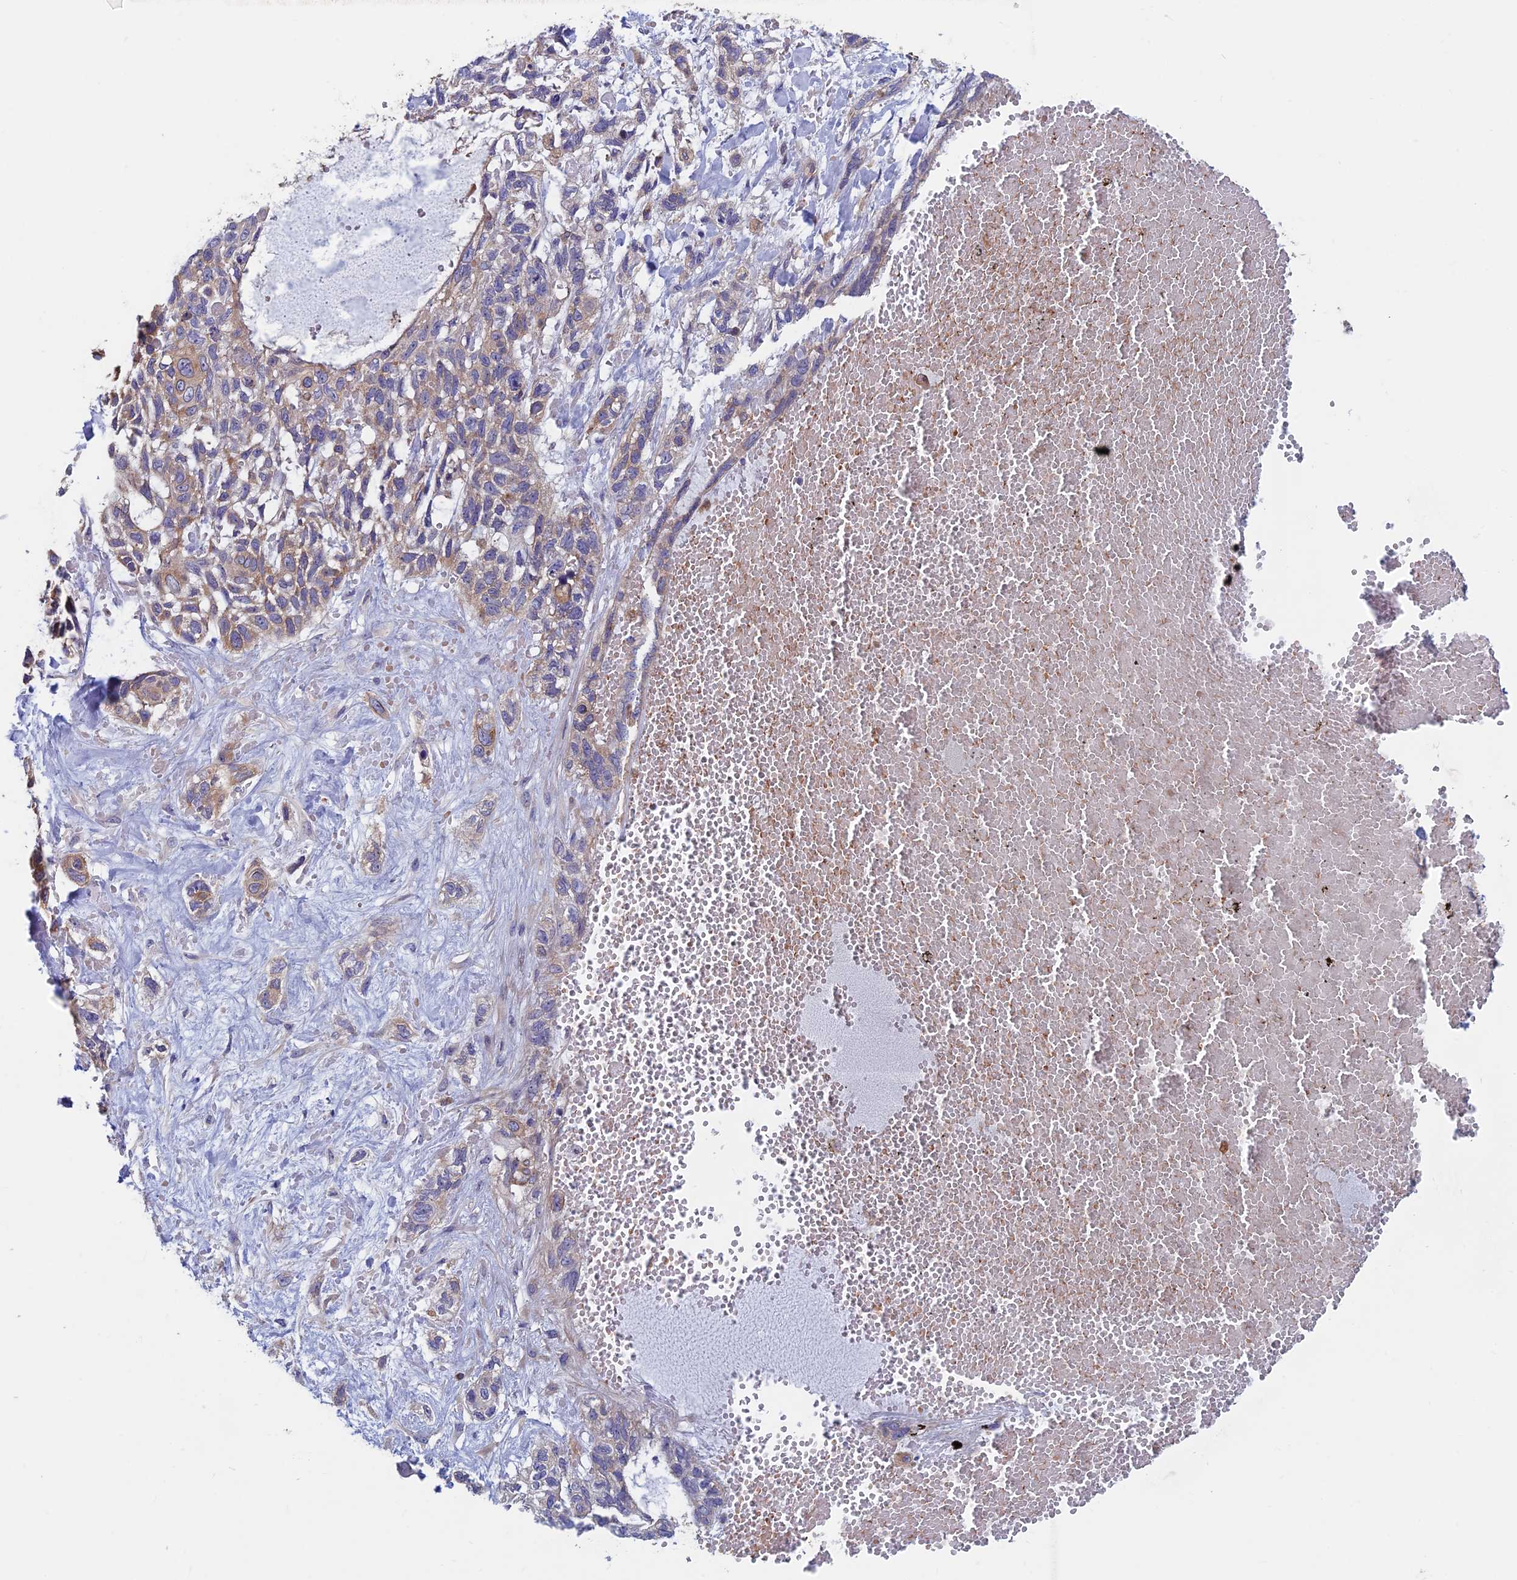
{"staining": {"intensity": "moderate", "quantity": ">75%", "location": "cytoplasmic/membranous"}, "tissue": "skin cancer", "cell_type": "Tumor cells", "image_type": "cancer", "snomed": [{"axis": "morphology", "description": "Basal cell carcinoma"}, {"axis": "topography", "description": "Skin"}], "caption": "Moderate cytoplasmic/membranous staining for a protein is identified in about >75% of tumor cells of basal cell carcinoma (skin) using IHC.", "gene": "DNM1L", "patient": {"sex": "male", "age": 88}}